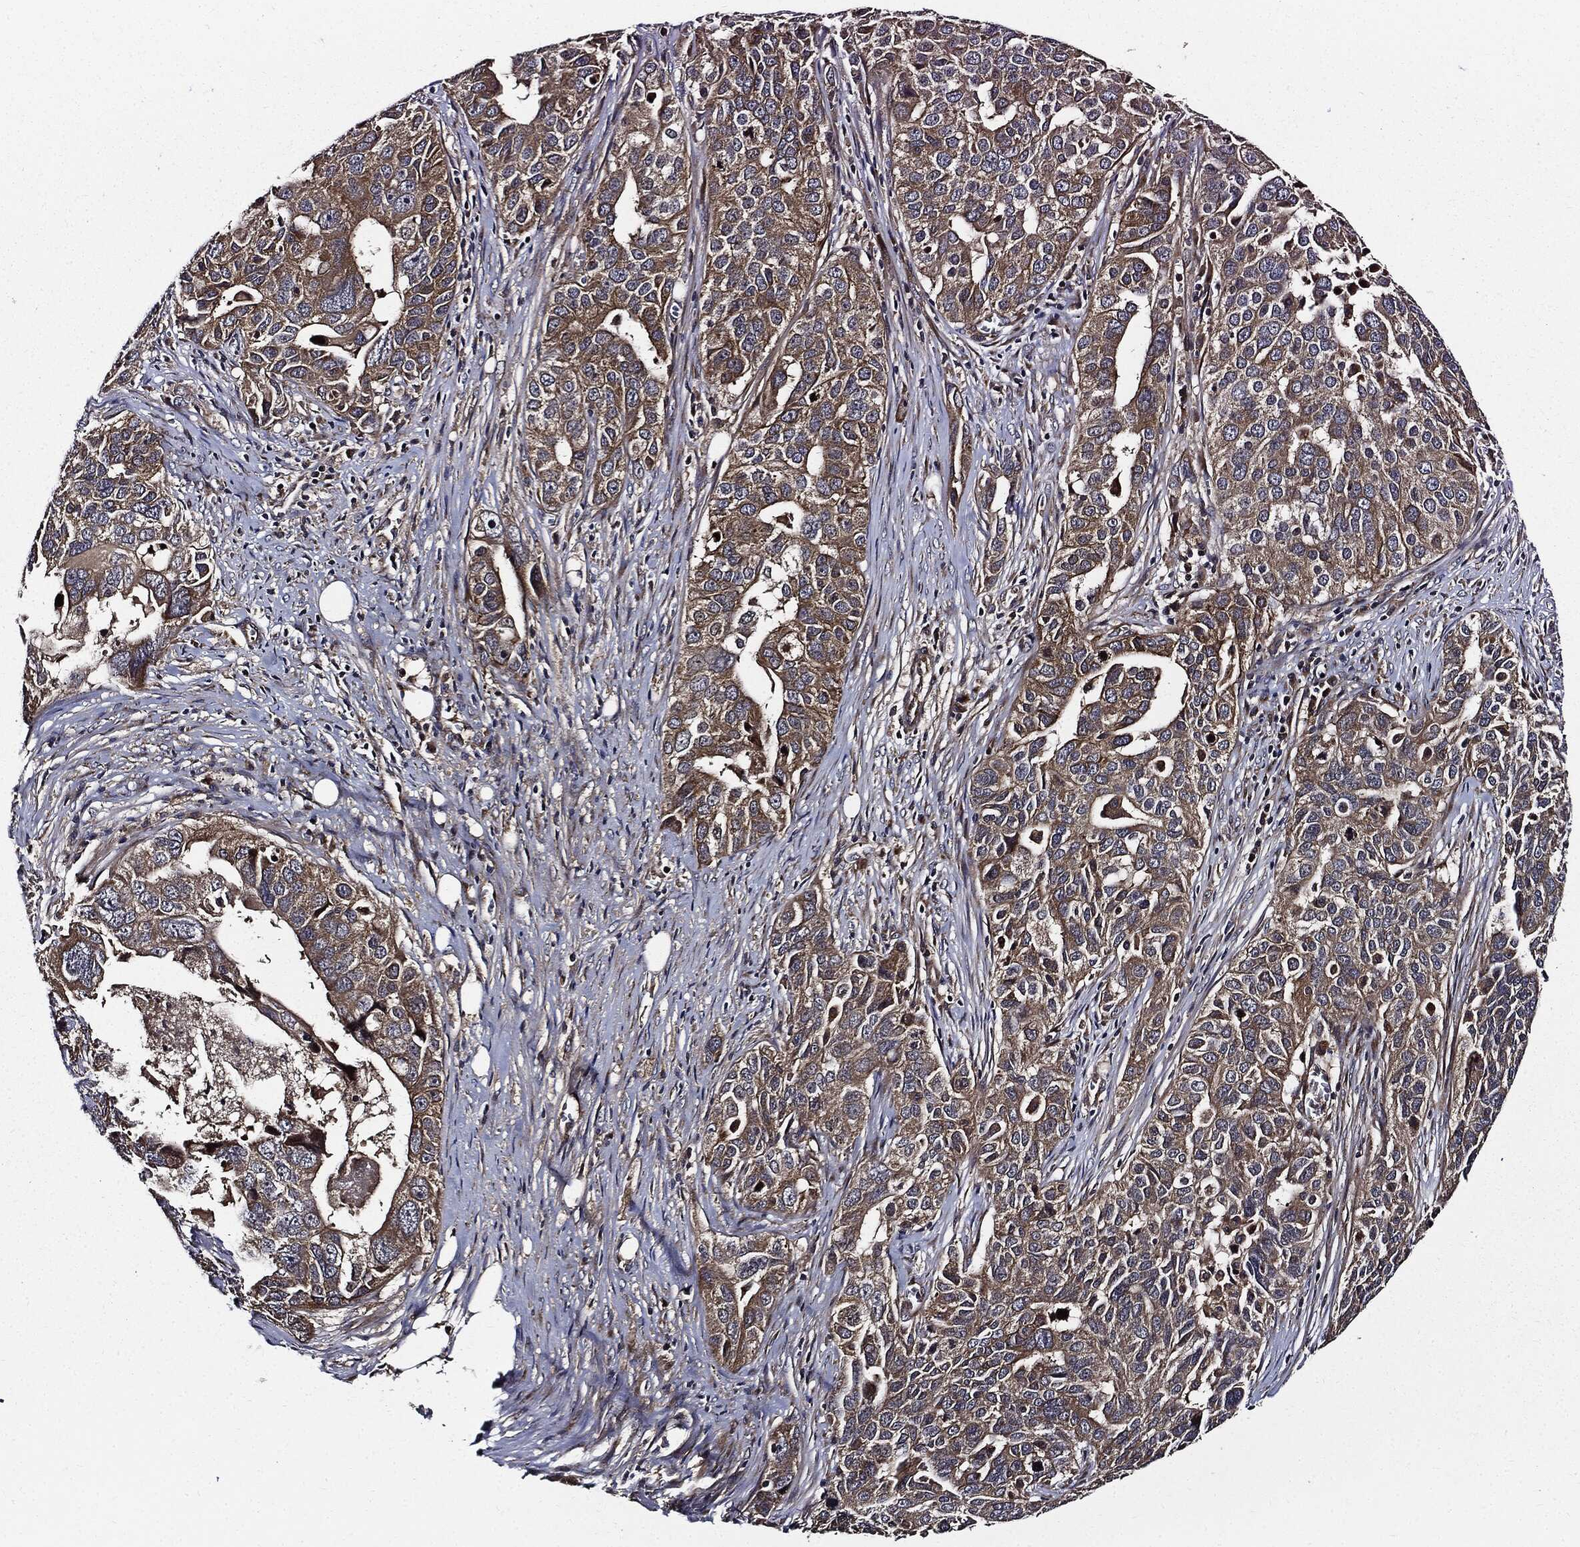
{"staining": {"intensity": "weak", "quantity": ">75%", "location": "cytoplasmic/membranous"}, "tissue": "ovarian cancer", "cell_type": "Tumor cells", "image_type": "cancer", "snomed": [{"axis": "morphology", "description": "Carcinoma, endometroid"}, {"axis": "topography", "description": "Soft tissue"}, {"axis": "topography", "description": "Ovary"}], "caption": "Ovarian endometroid carcinoma stained for a protein shows weak cytoplasmic/membranous positivity in tumor cells.", "gene": "HTT", "patient": {"sex": "female", "age": 52}}